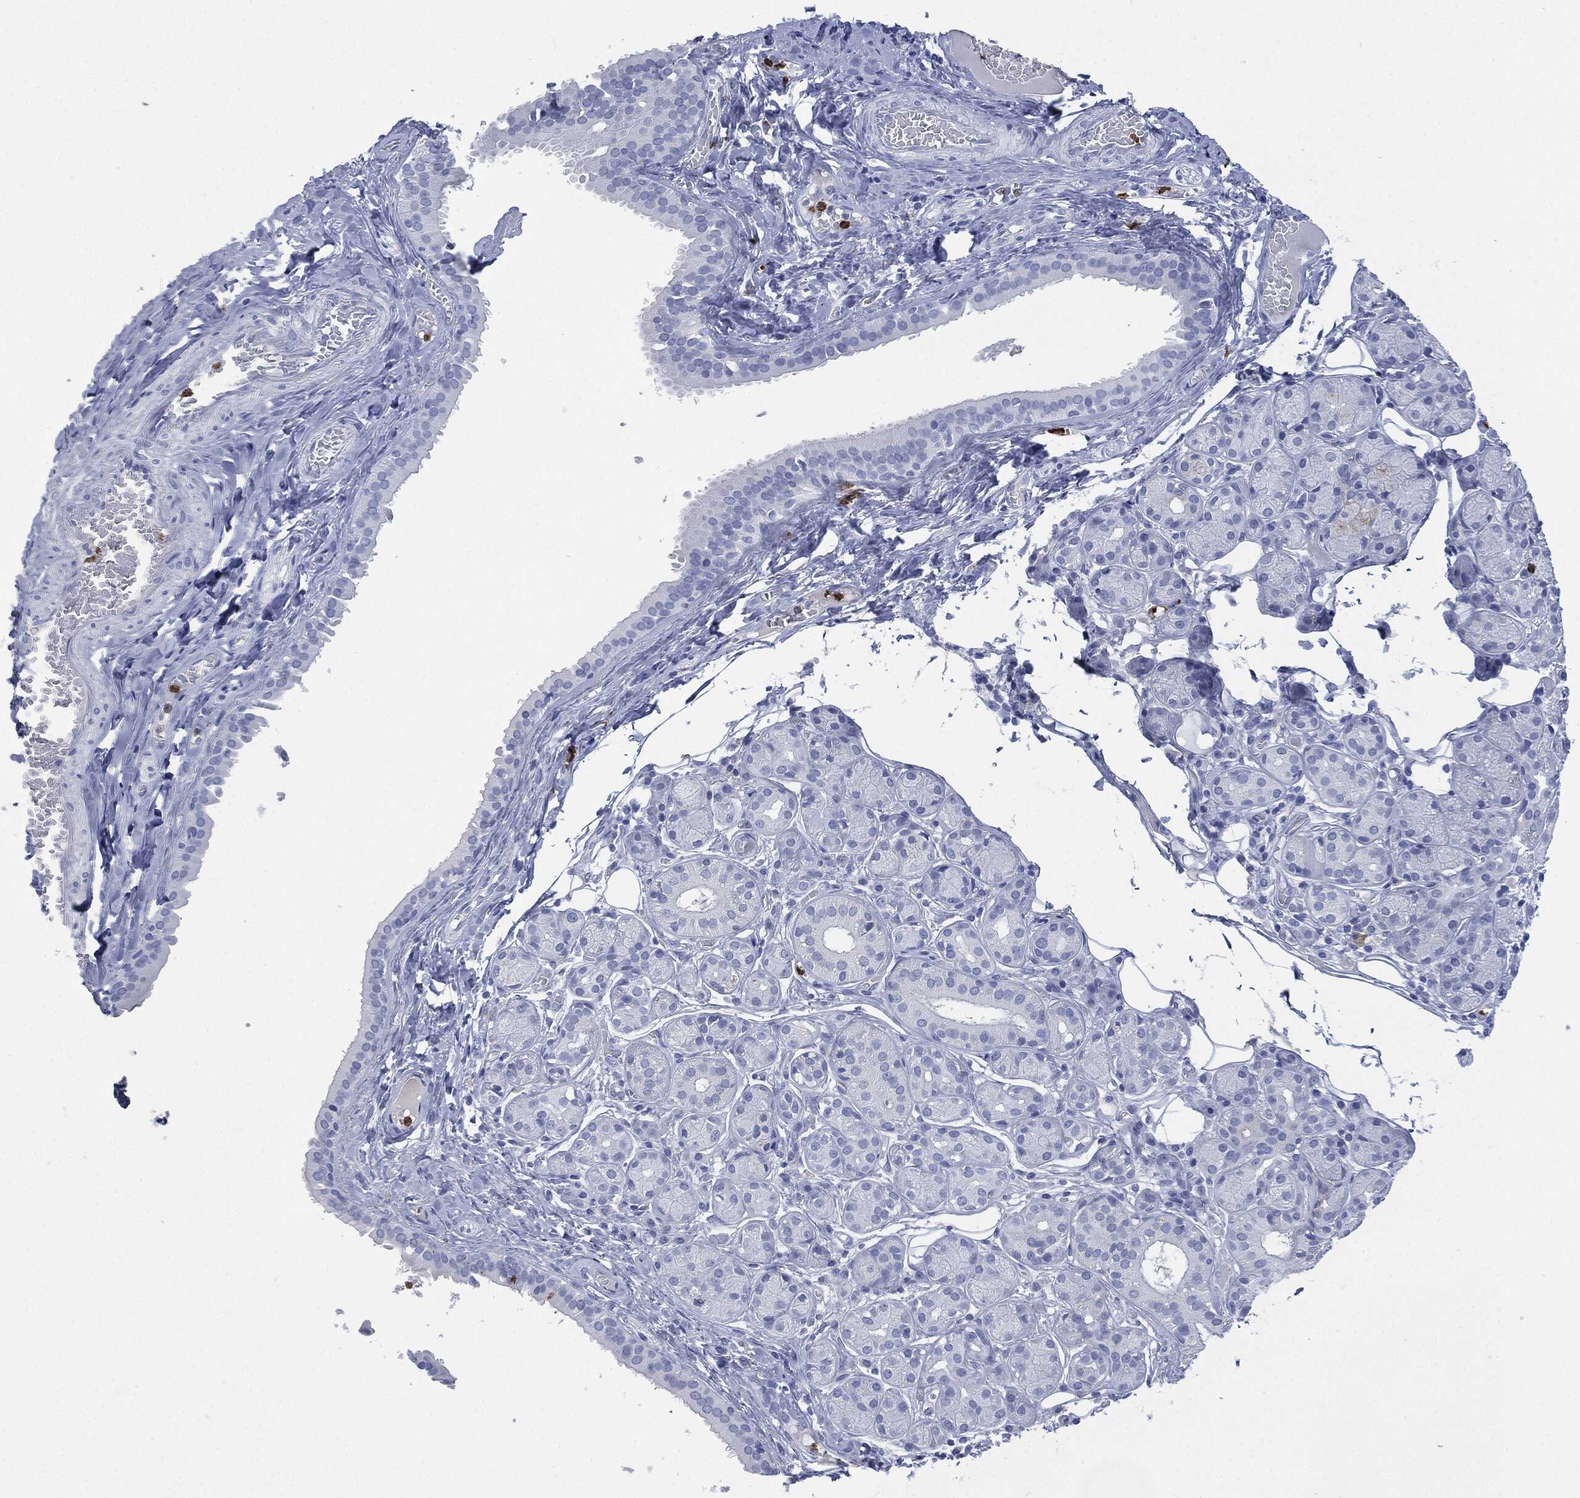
{"staining": {"intensity": "negative", "quantity": "none", "location": "none"}, "tissue": "salivary gland", "cell_type": "Glandular cells", "image_type": "normal", "snomed": [{"axis": "morphology", "description": "Normal tissue, NOS"}, {"axis": "topography", "description": "Salivary gland"}], "caption": "This is an immunohistochemistry (IHC) histopathology image of normal salivary gland. There is no staining in glandular cells.", "gene": "CEACAM8", "patient": {"sex": "male", "age": 71}}